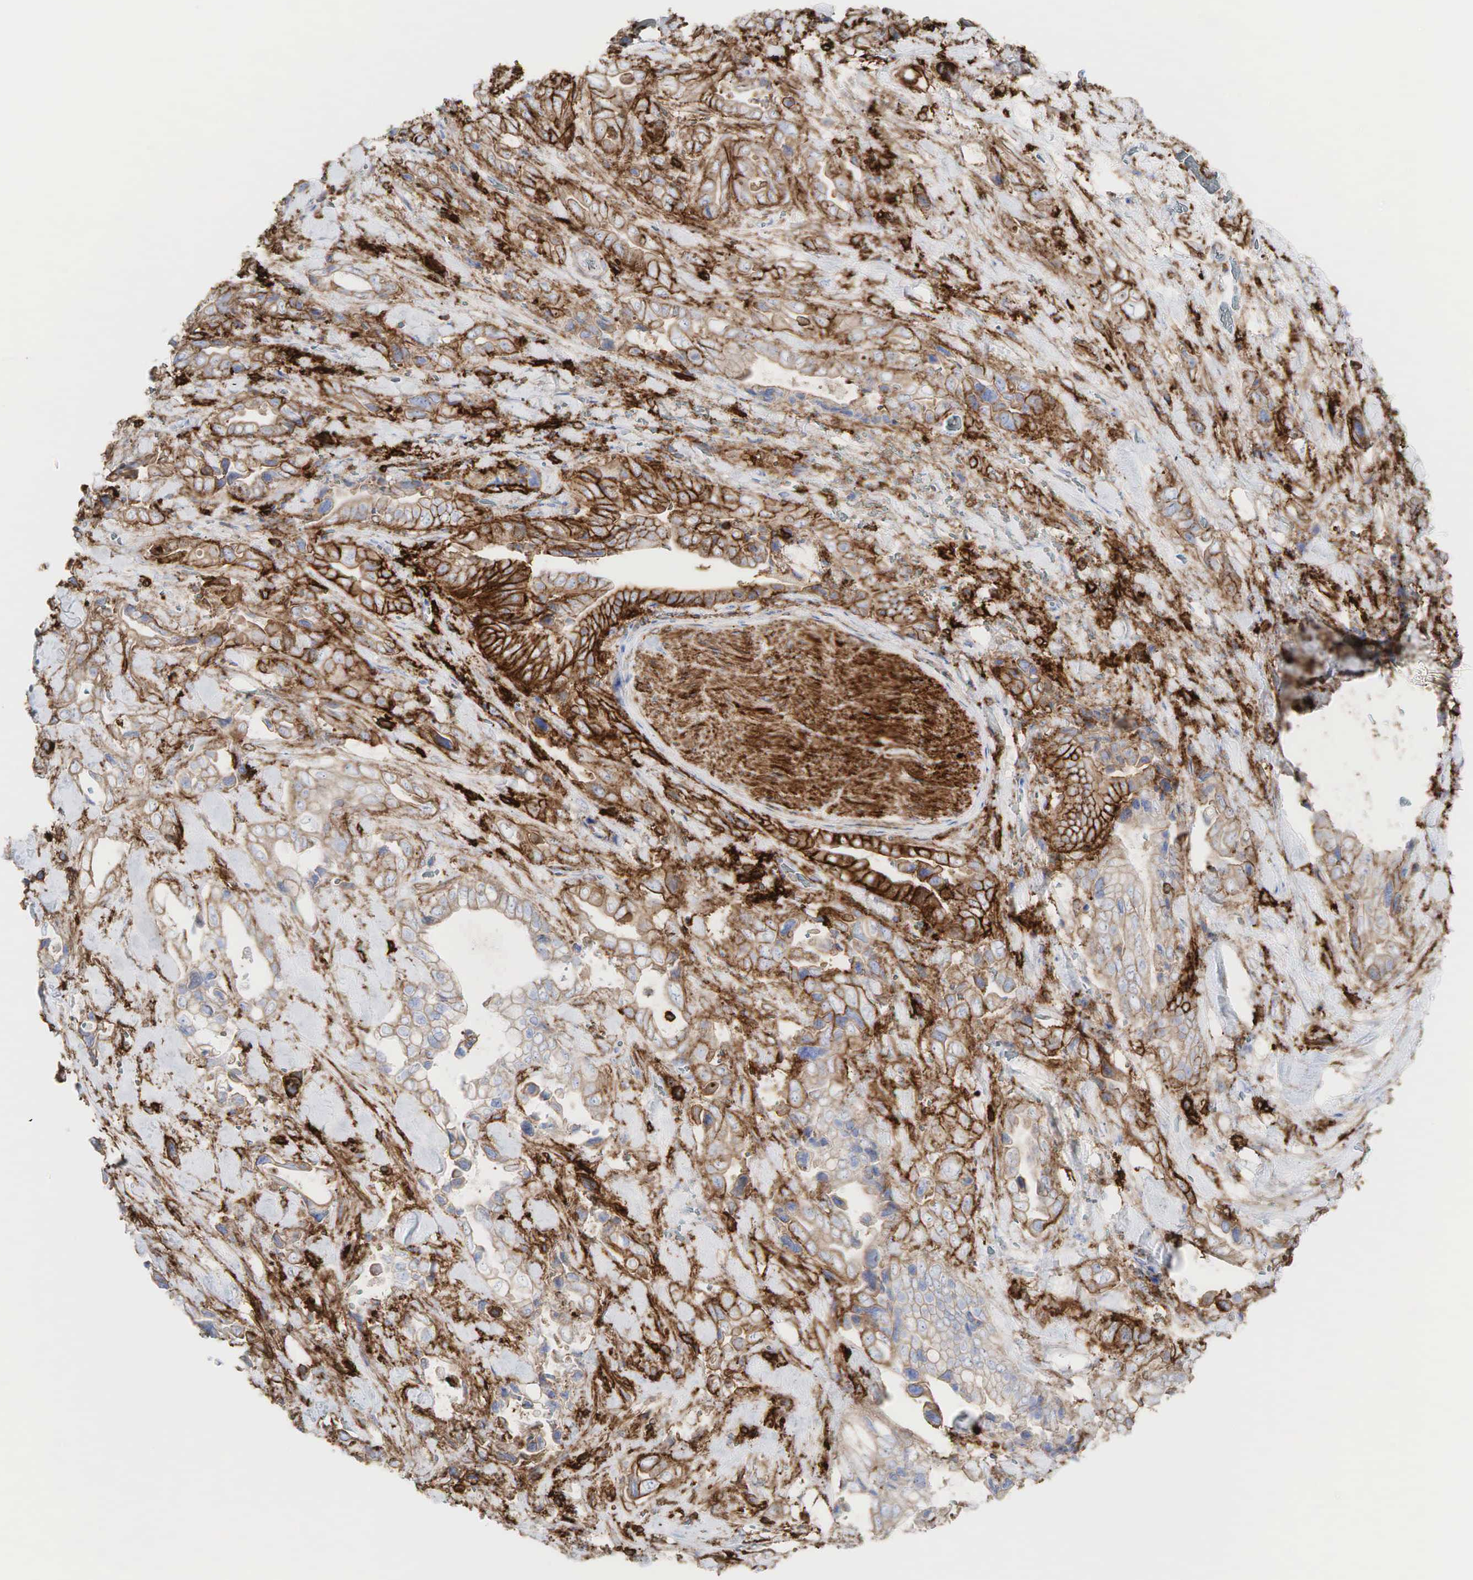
{"staining": {"intensity": "moderate", "quantity": "25%-75%", "location": "cytoplasmic/membranous"}, "tissue": "pancreatic cancer", "cell_type": "Tumor cells", "image_type": "cancer", "snomed": [{"axis": "morphology", "description": "Adenocarcinoma, NOS"}, {"axis": "topography", "description": "Pancreas"}], "caption": "An IHC histopathology image of tumor tissue is shown. Protein staining in brown labels moderate cytoplasmic/membranous positivity in pancreatic adenocarcinoma within tumor cells.", "gene": "CD44", "patient": {"sex": "male", "age": 69}}